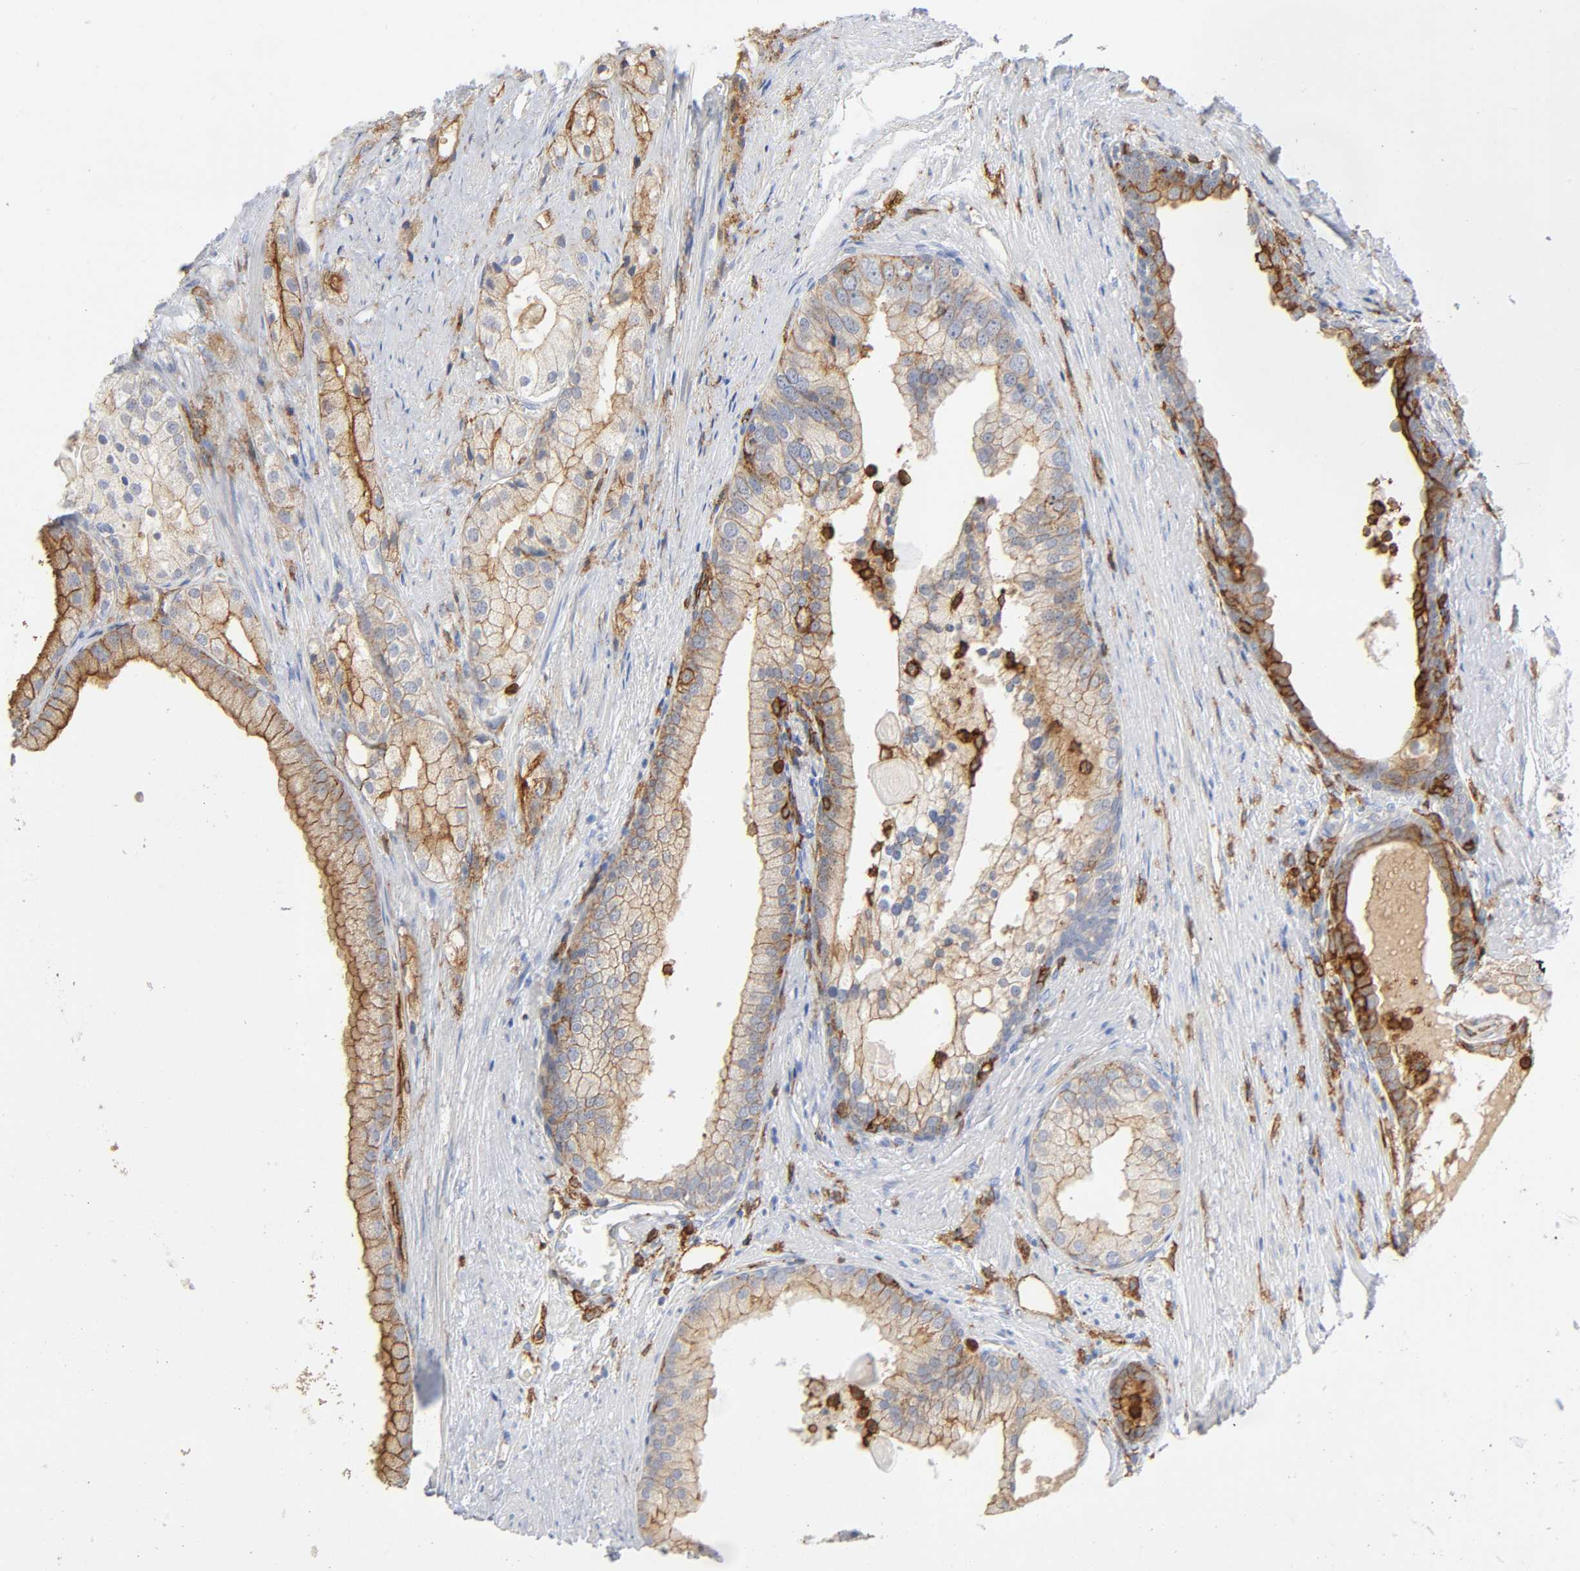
{"staining": {"intensity": "weak", "quantity": "25%-75%", "location": "cytoplasmic/membranous"}, "tissue": "prostate cancer", "cell_type": "Tumor cells", "image_type": "cancer", "snomed": [{"axis": "morphology", "description": "Adenocarcinoma, Low grade"}, {"axis": "topography", "description": "Prostate"}], "caption": "Protein staining displays weak cytoplasmic/membranous expression in about 25%-75% of tumor cells in prostate cancer (low-grade adenocarcinoma).", "gene": "LYN", "patient": {"sex": "male", "age": 69}}